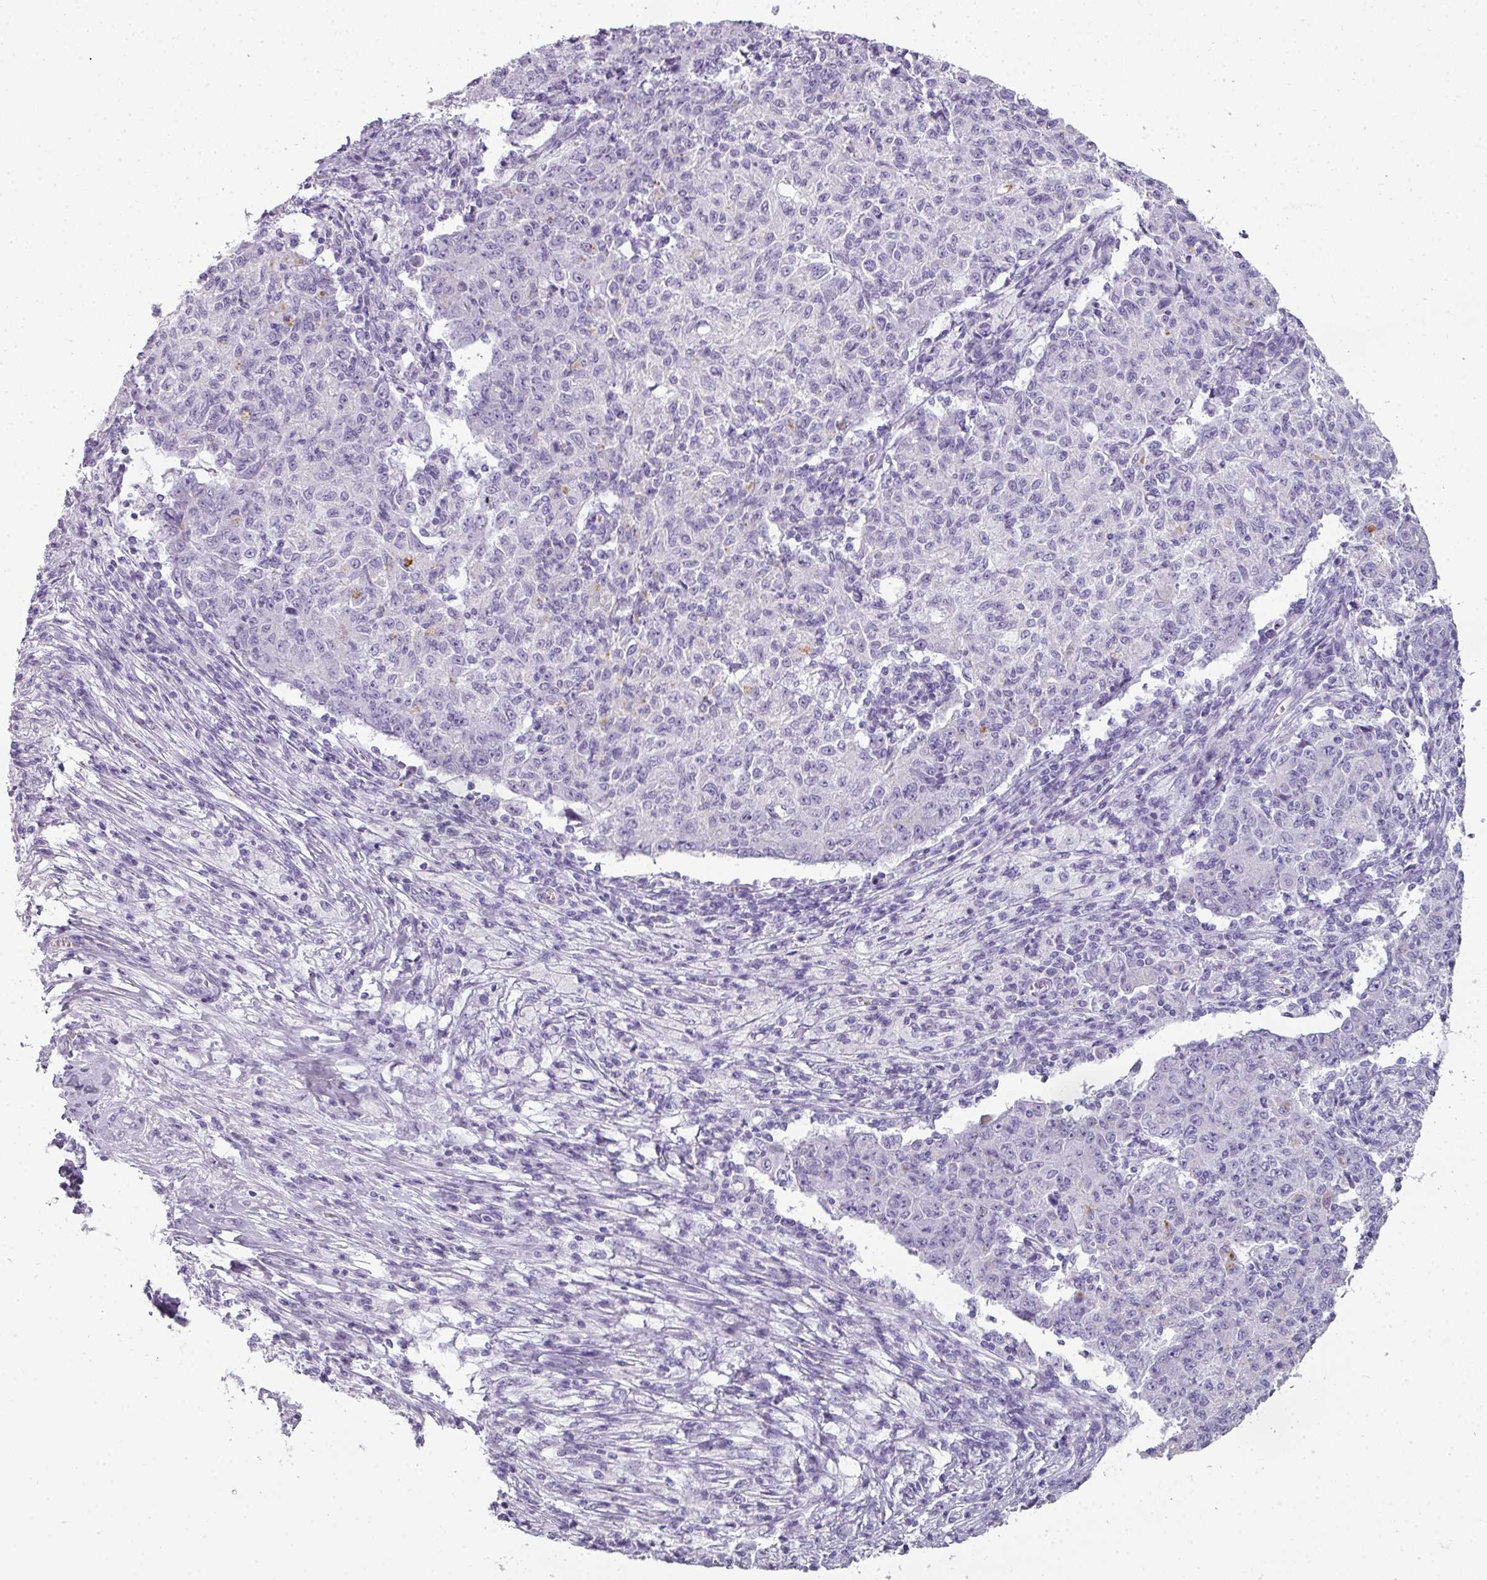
{"staining": {"intensity": "negative", "quantity": "none", "location": "none"}, "tissue": "ovarian cancer", "cell_type": "Tumor cells", "image_type": "cancer", "snomed": [{"axis": "morphology", "description": "Carcinoma, endometroid"}, {"axis": "topography", "description": "Ovary"}], "caption": "Histopathology image shows no protein expression in tumor cells of ovarian endometroid carcinoma tissue.", "gene": "RBMY1F", "patient": {"sex": "female", "age": 42}}